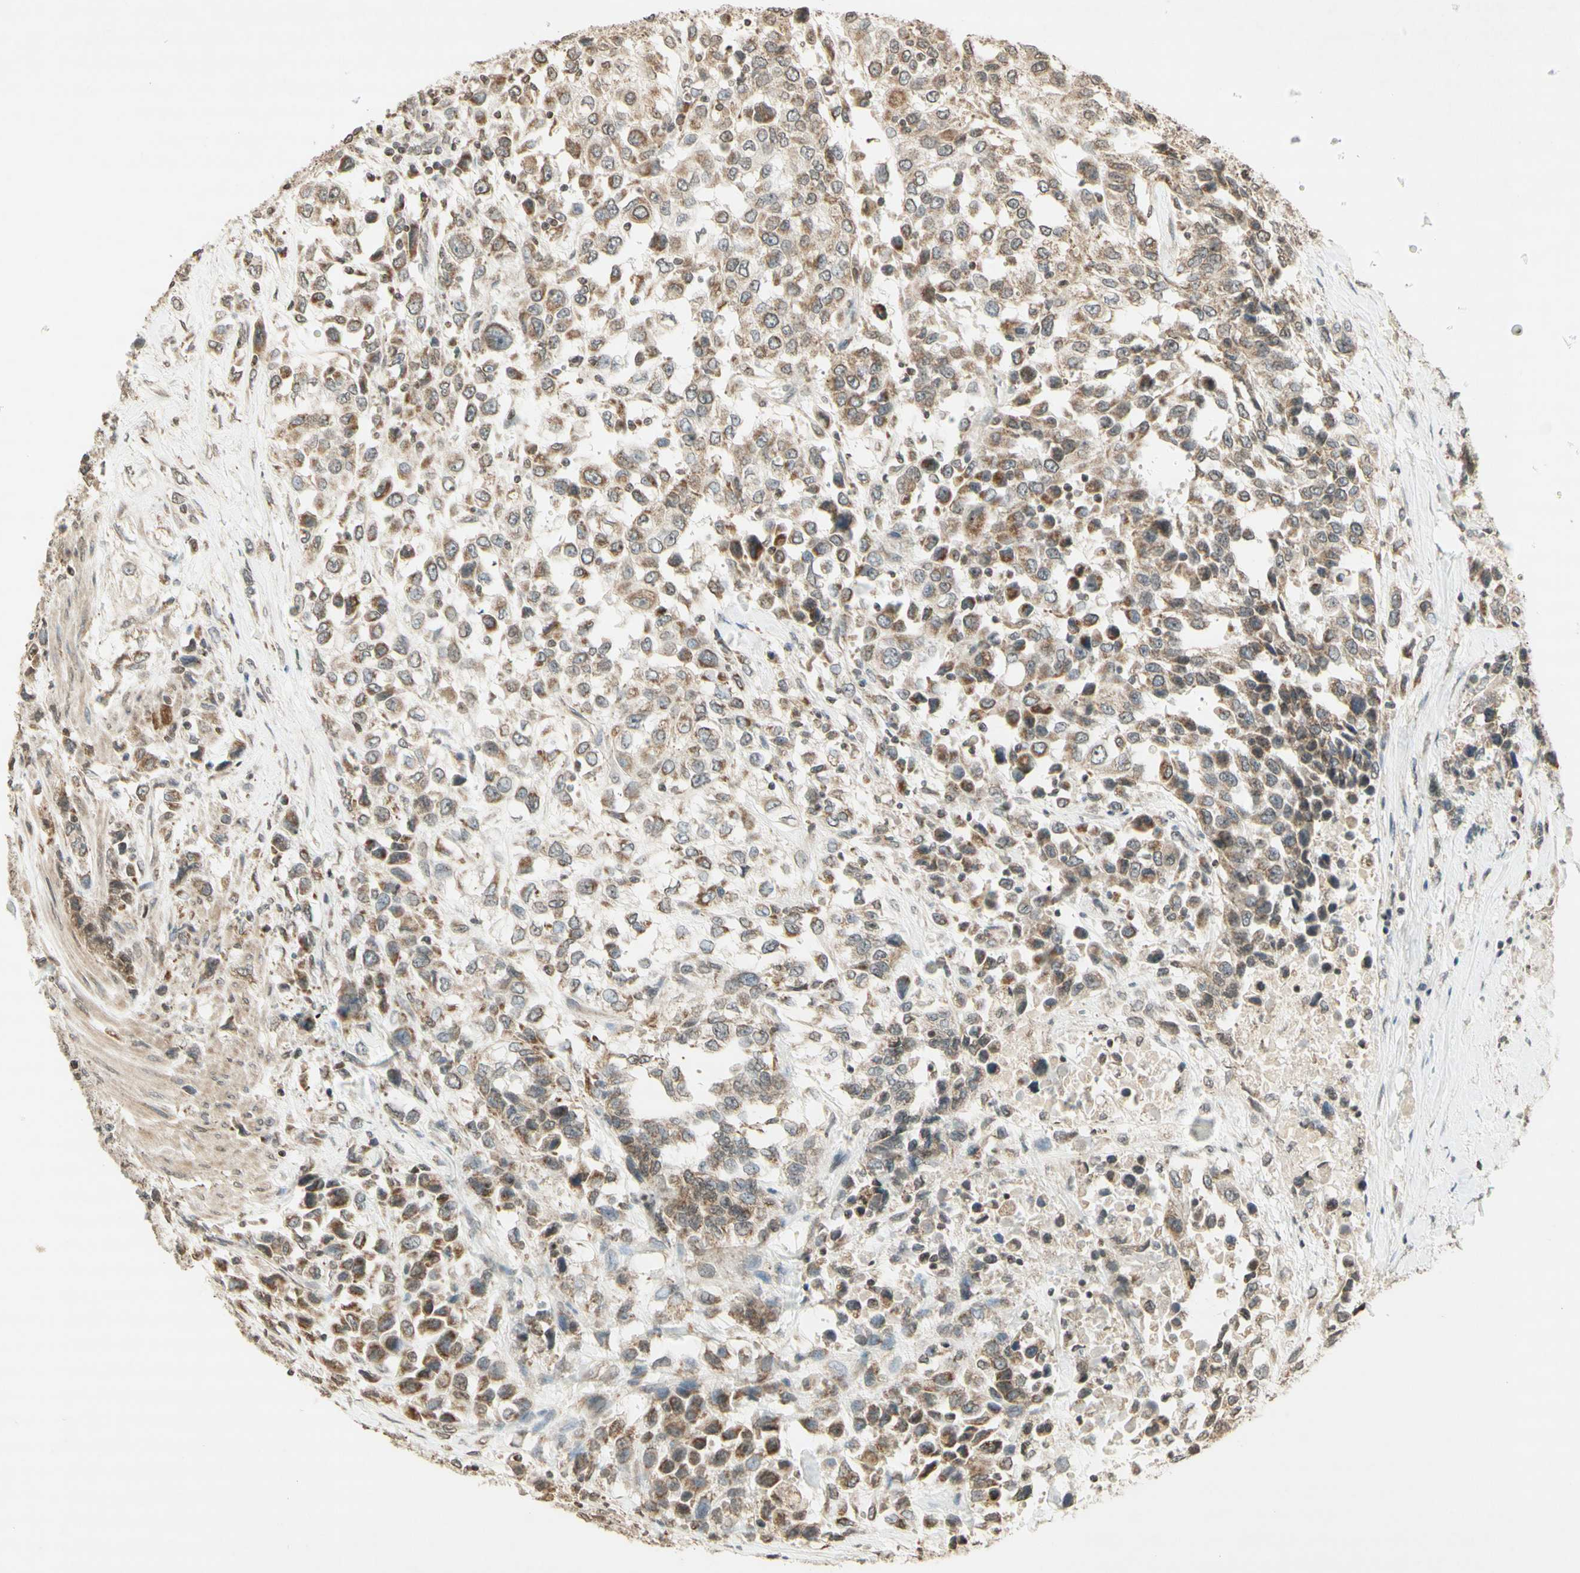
{"staining": {"intensity": "weak", "quantity": ">75%", "location": "cytoplasmic/membranous"}, "tissue": "urothelial cancer", "cell_type": "Tumor cells", "image_type": "cancer", "snomed": [{"axis": "morphology", "description": "Urothelial carcinoma, High grade"}, {"axis": "topography", "description": "Urinary bladder"}], "caption": "An immunohistochemistry (IHC) photomicrograph of tumor tissue is shown. Protein staining in brown labels weak cytoplasmic/membranous positivity in urothelial cancer within tumor cells. (Stains: DAB (3,3'-diaminobenzidine) in brown, nuclei in blue, Microscopy: brightfield microscopy at high magnification).", "gene": "CCNI", "patient": {"sex": "female", "age": 80}}